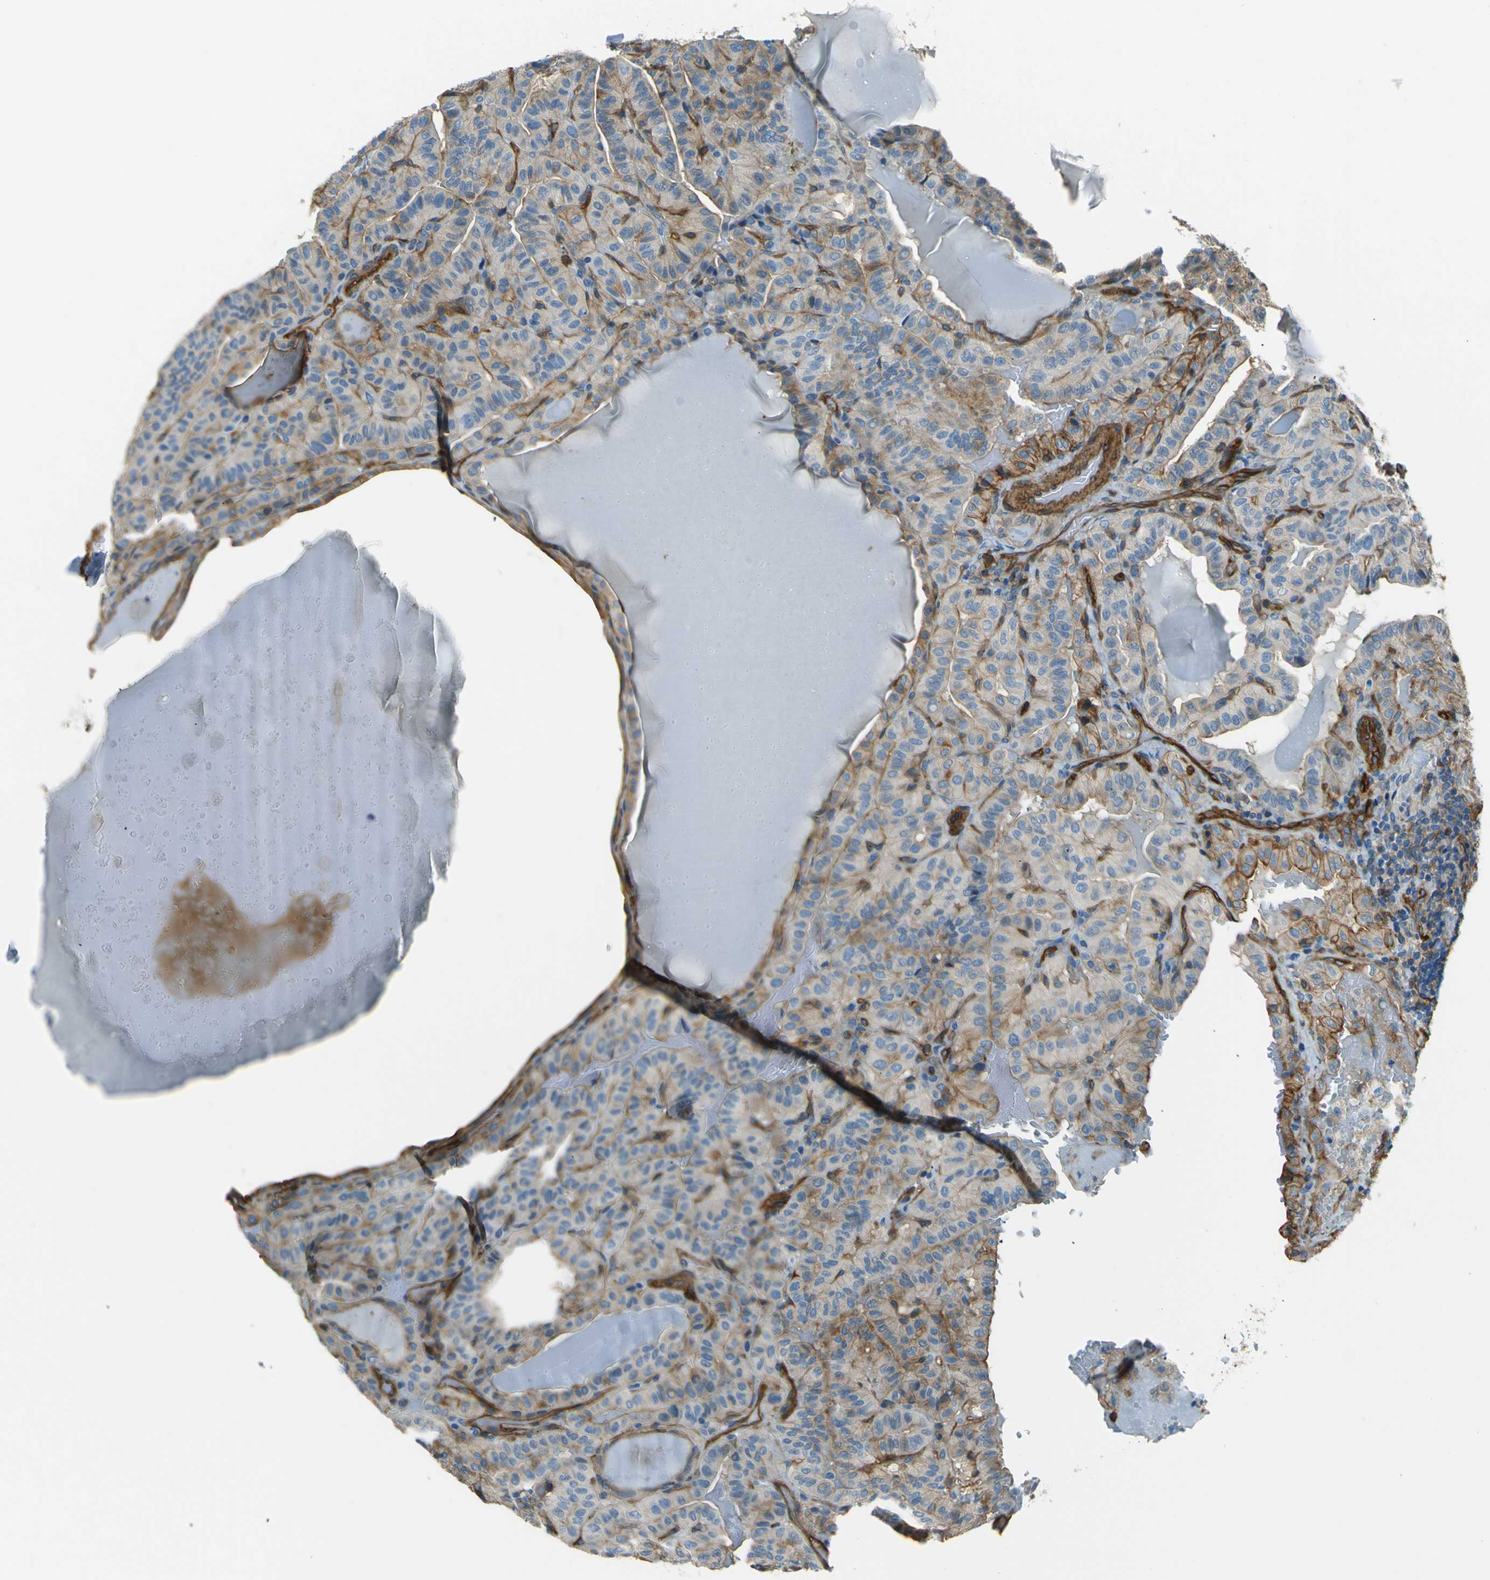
{"staining": {"intensity": "weak", "quantity": "25%-75%", "location": "cytoplasmic/membranous"}, "tissue": "thyroid cancer", "cell_type": "Tumor cells", "image_type": "cancer", "snomed": [{"axis": "morphology", "description": "Papillary adenocarcinoma, NOS"}, {"axis": "topography", "description": "Thyroid gland"}], "caption": "High-magnification brightfield microscopy of thyroid papillary adenocarcinoma stained with DAB (3,3'-diaminobenzidine) (brown) and counterstained with hematoxylin (blue). tumor cells exhibit weak cytoplasmic/membranous expression is present in about25%-75% of cells.", "gene": "ENTPD1", "patient": {"sex": "male", "age": 77}}